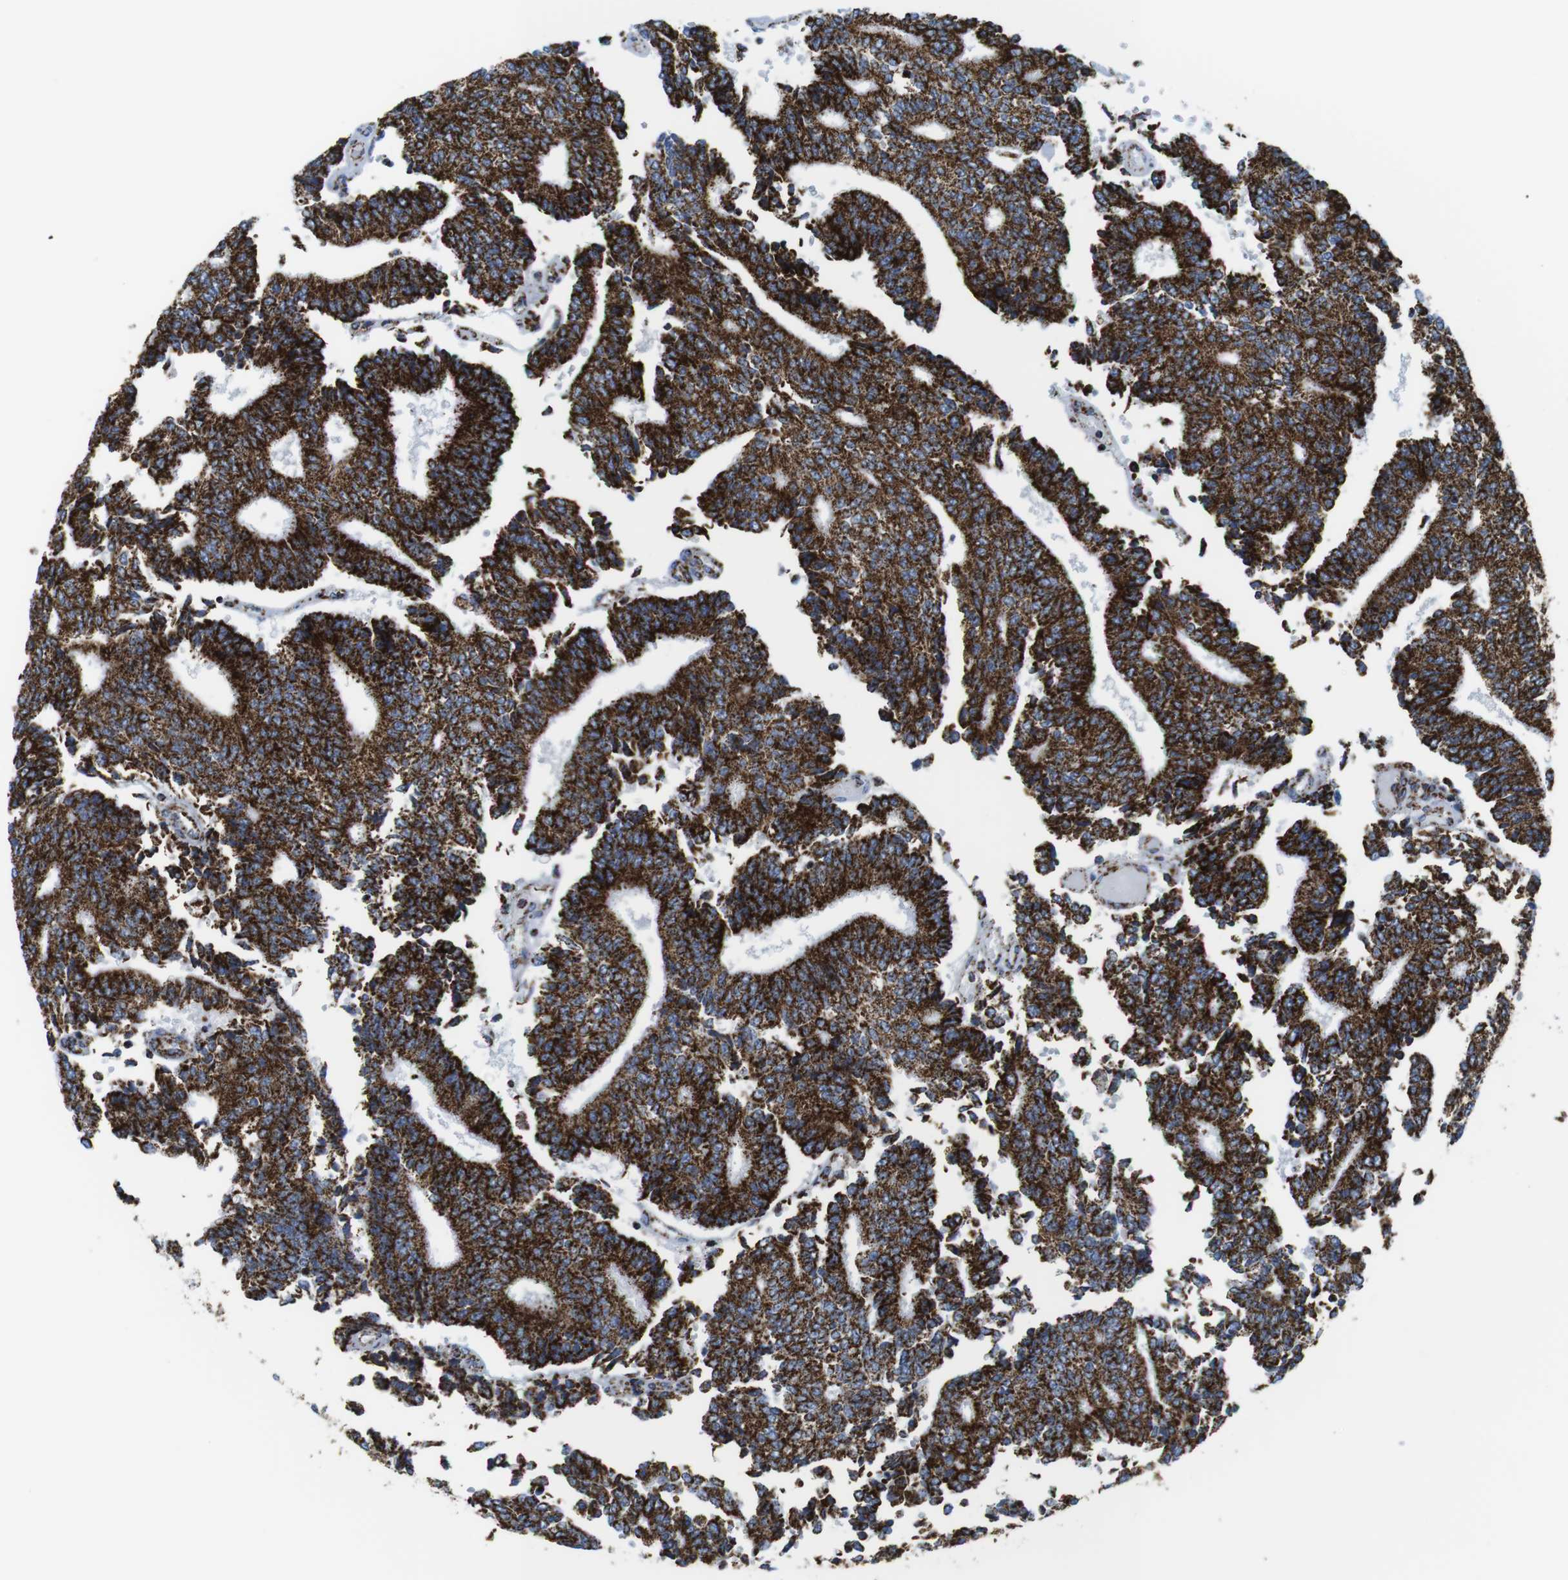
{"staining": {"intensity": "strong", "quantity": ">75%", "location": "cytoplasmic/membranous"}, "tissue": "prostate cancer", "cell_type": "Tumor cells", "image_type": "cancer", "snomed": [{"axis": "morphology", "description": "Normal tissue, NOS"}, {"axis": "morphology", "description": "Adenocarcinoma, High grade"}, {"axis": "topography", "description": "Prostate"}, {"axis": "topography", "description": "Seminal veicle"}], "caption": "DAB immunohistochemical staining of human adenocarcinoma (high-grade) (prostate) reveals strong cytoplasmic/membranous protein positivity in approximately >75% of tumor cells. The staining is performed using DAB (3,3'-diaminobenzidine) brown chromogen to label protein expression. The nuclei are counter-stained blue using hematoxylin.", "gene": "ATP5PO", "patient": {"sex": "male", "age": 55}}